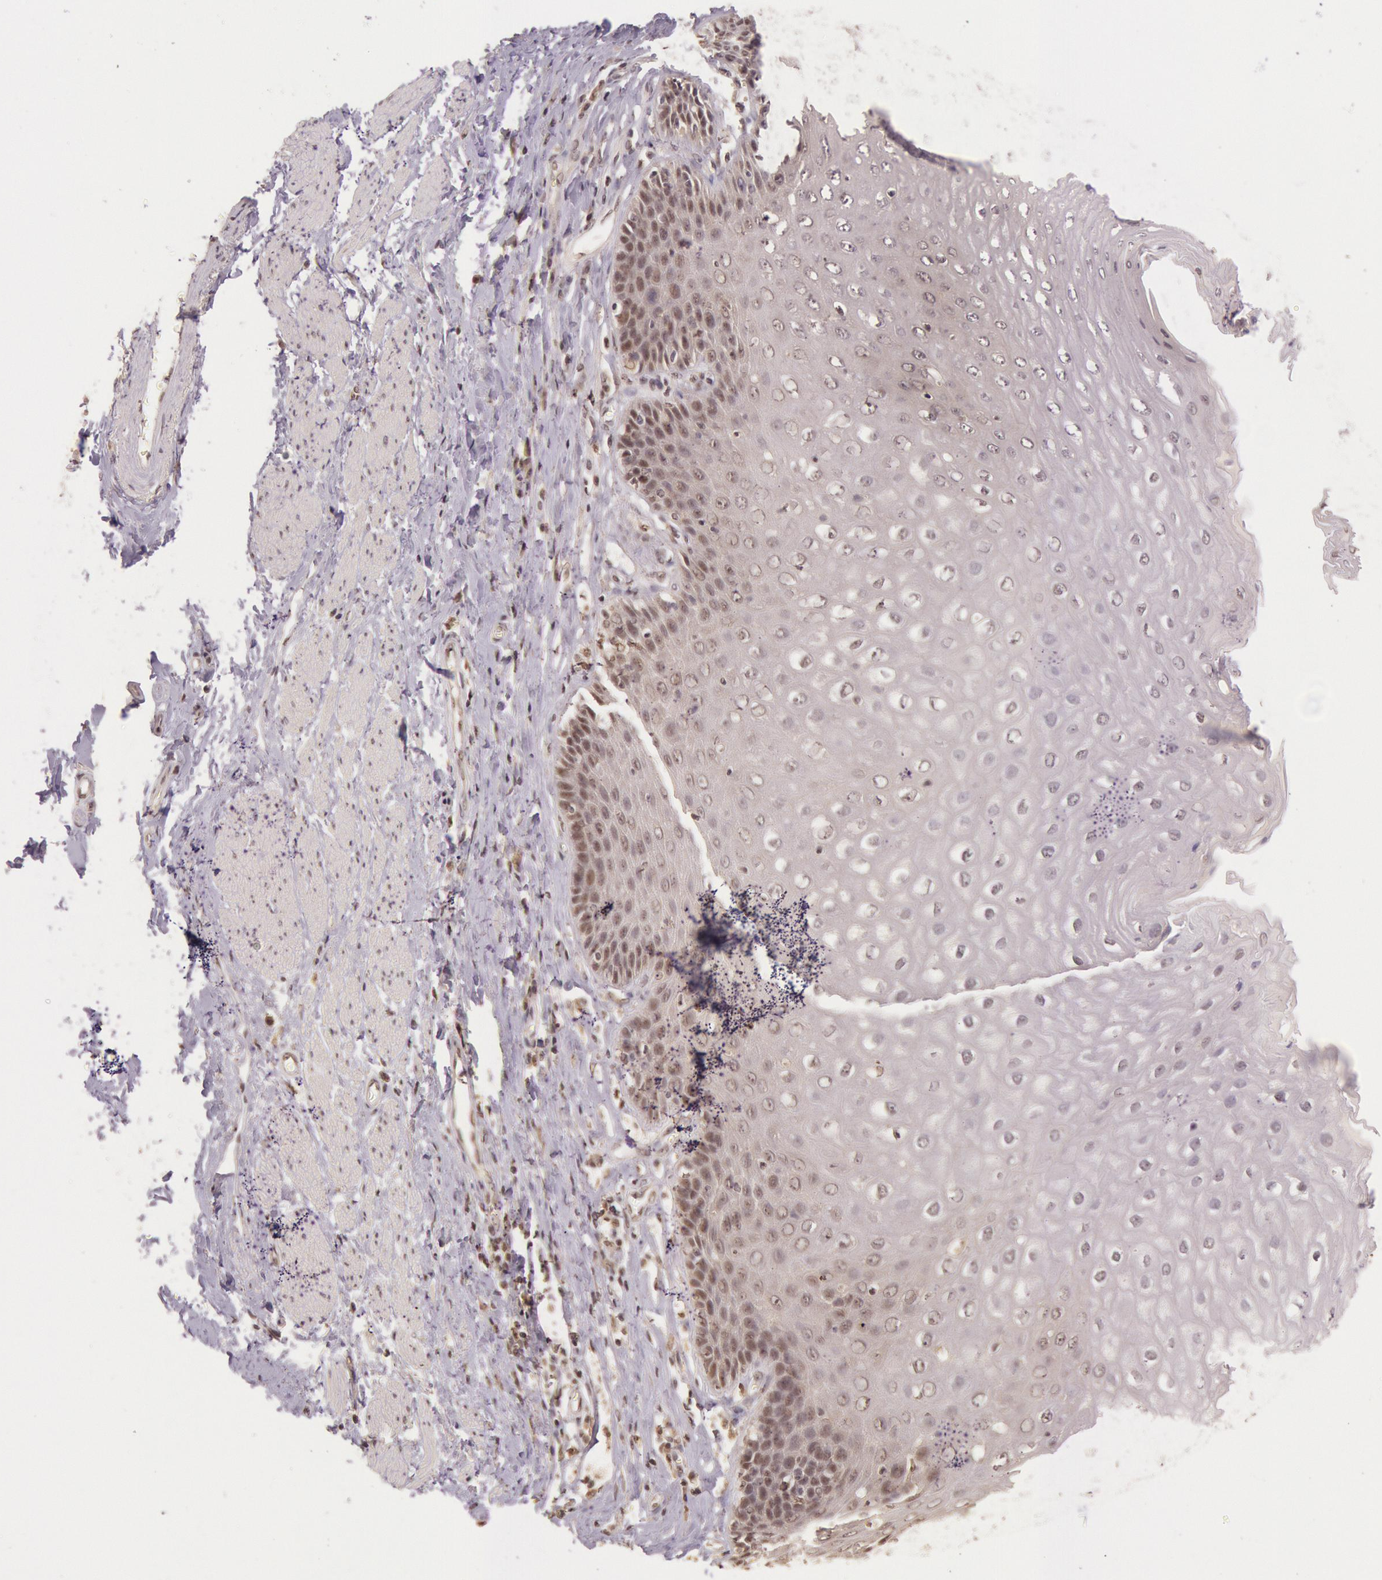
{"staining": {"intensity": "moderate", "quantity": "<25%", "location": "cytoplasmic/membranous,nuclear"}, "tissue": "esophagus", "cell_type": "Squamous epithelial cells", "image_type": "normal", "snomed": [{"axis": "morphology", "description": "Normal tissue, NOS"}, {"axis": "topography", "description": "Esophagus"}], "caption": "DAB (3,3'-diaminobenzidine) immunohistochemical staining of benign human esophagus shows moderate cytoplasmic/membranous,nuclear protein expression in about <25% of squamous epithelial cells. (IHC, brightfield microscopy, high magnification).", "gene": "RTL10", "patient": {"sex": "female", "age": 61}}